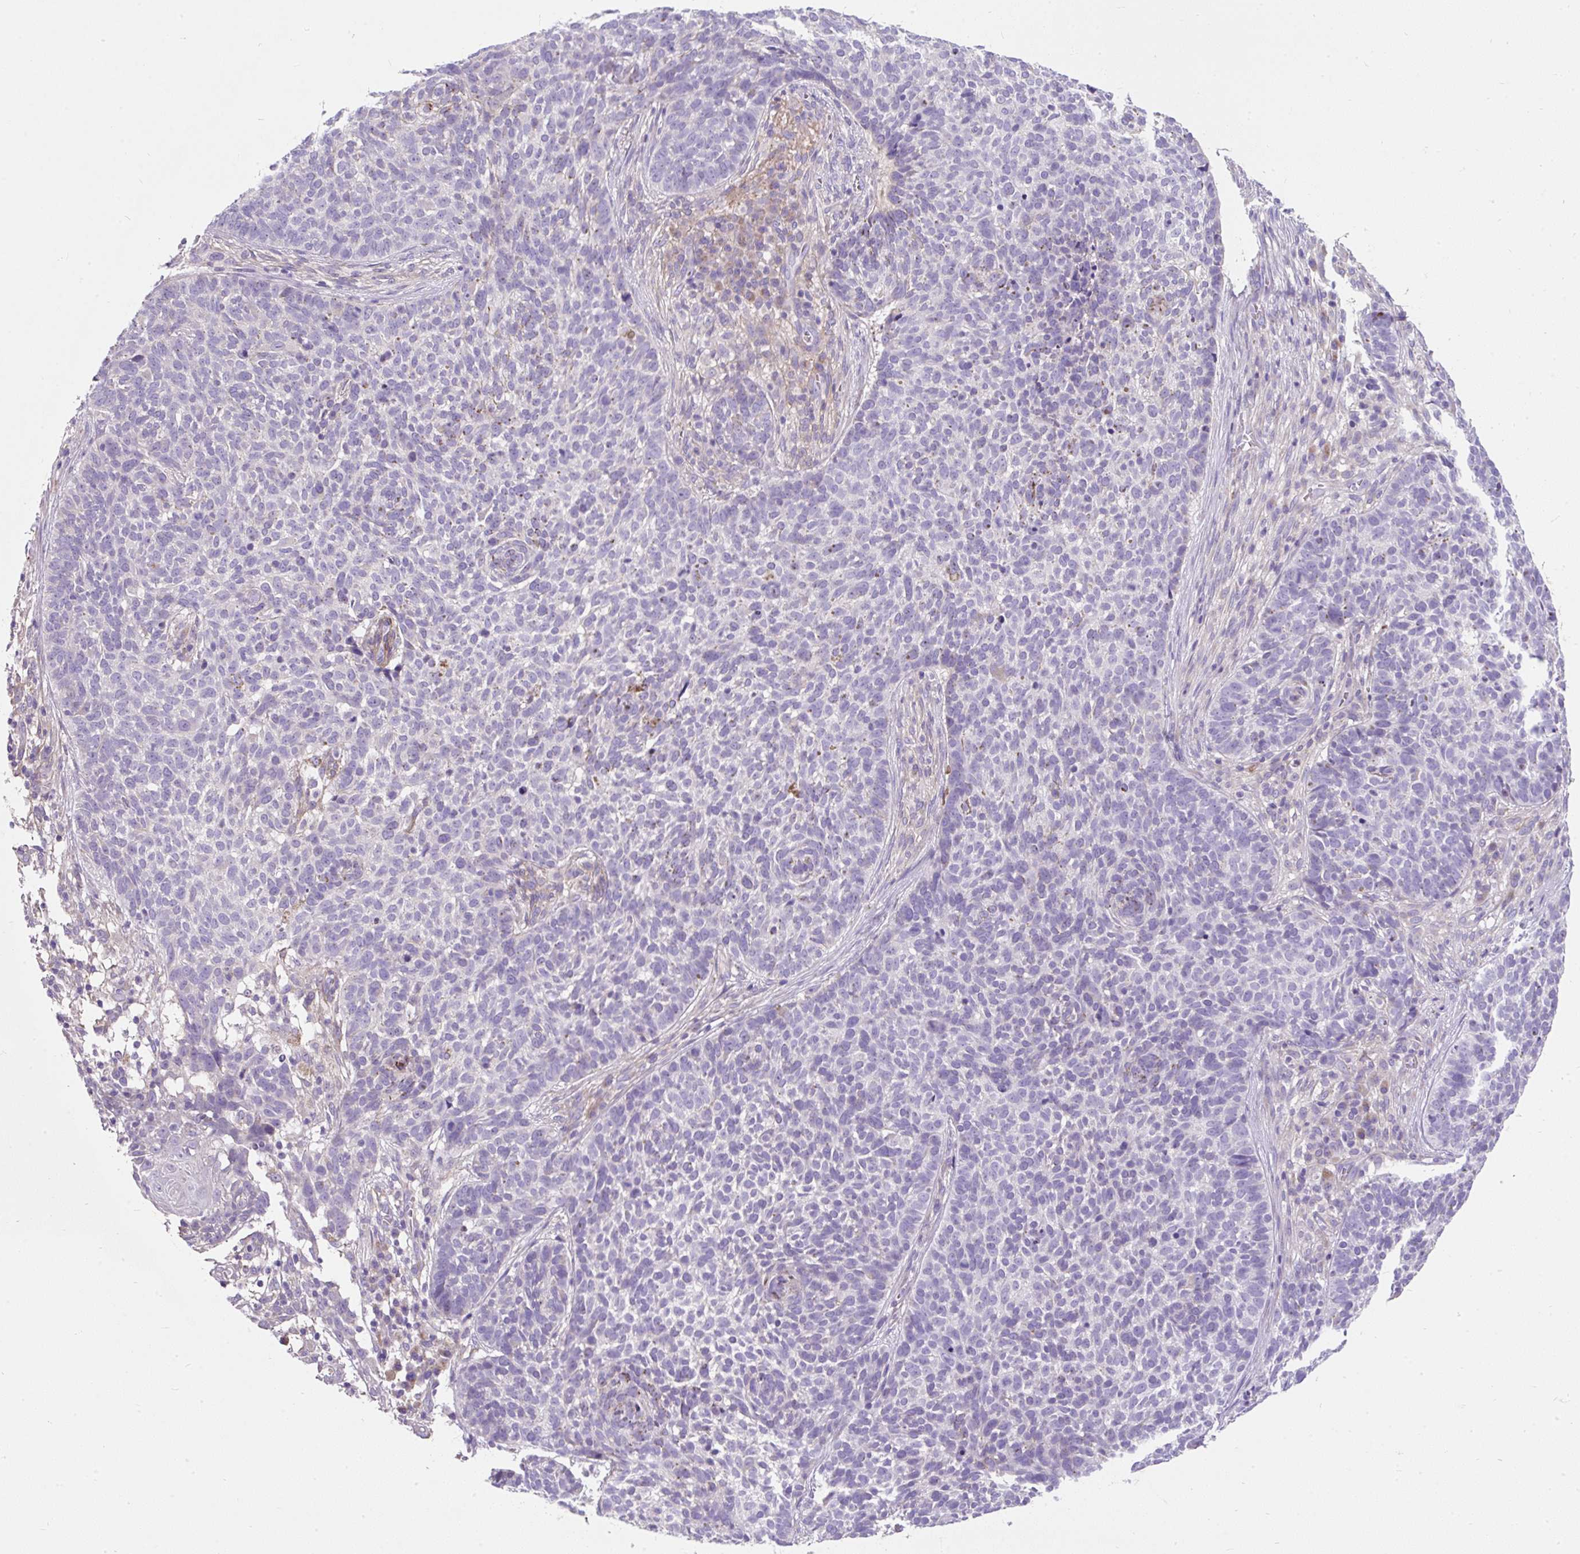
{"staining": {"intensity": "negative", "quantity": "none", "location": "none"}, "tissue": "skin cancer", "cell_type": "Tumor cells", "image_type": "cancer", "snomed": [{"axis": "morphology", "description": "Basal cell carcinoma"}, {"axis": "topography", "description": "Skin"}], "caption": "This is a micrograph of immunohistochemistry (IHC) staining of skin cancer, which shows no expression in tumor cells.", "gene": "SUSD5", "patient": {"sex": "male", "age": 85}}